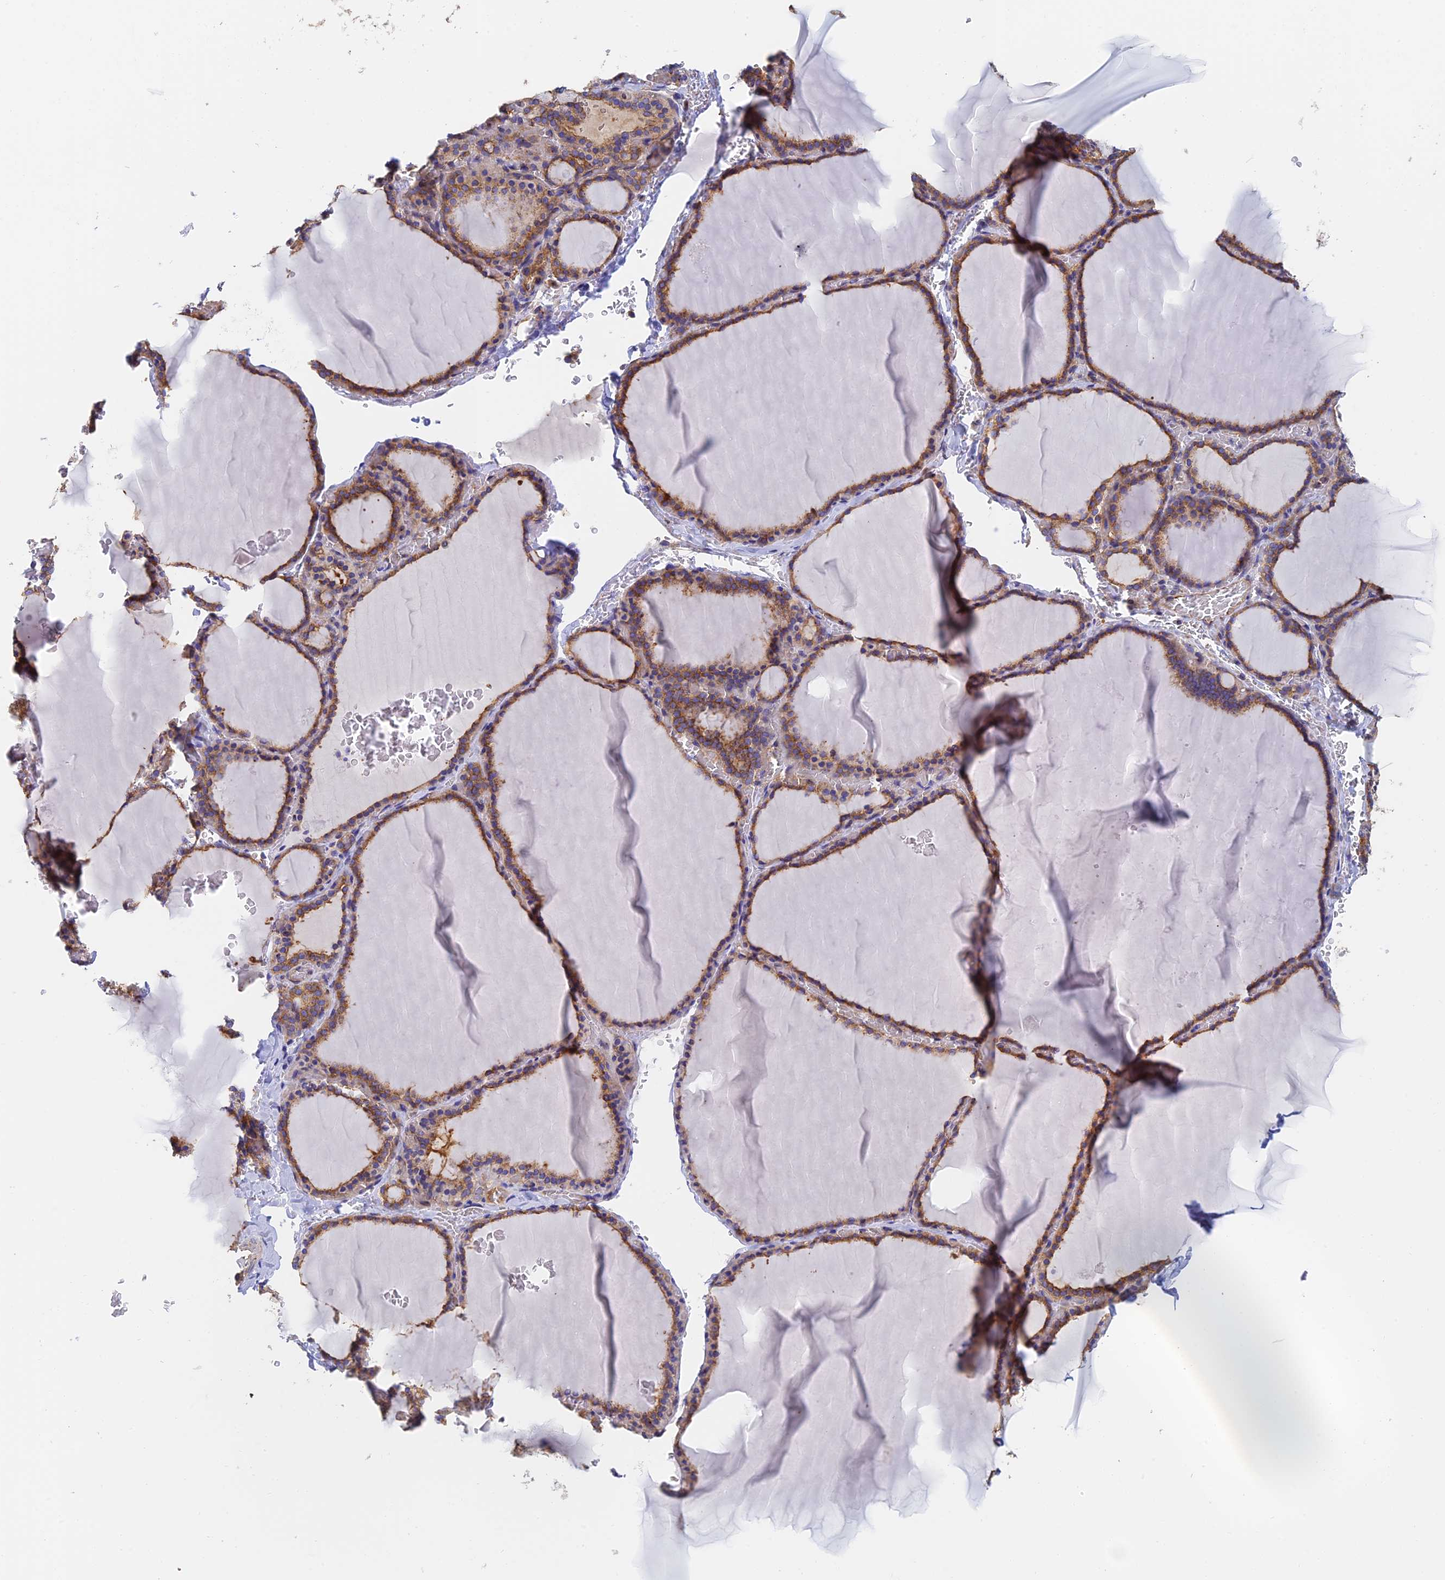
{"staining": {"intensity": "moderate", "quantity": ">75%", "location": "cytoplasmic/membranous"}, "tissue": "thyroid gland", "cell_type": "Glandular cells", "image_type": "normal", "snomed": [{"axis": "morphology", "description": "Normal tissue, NOS"}, {"axis": "topography", "description": "Thyroid gland"}], "caption": "Human thyroid gland stained for a protein (brown) shows moderate cytoplasmic/membranous positive expression in approximately >75% of glandular cells.", "gene": "DCTN2", "patient": {"sex": "female", "age": 39}}